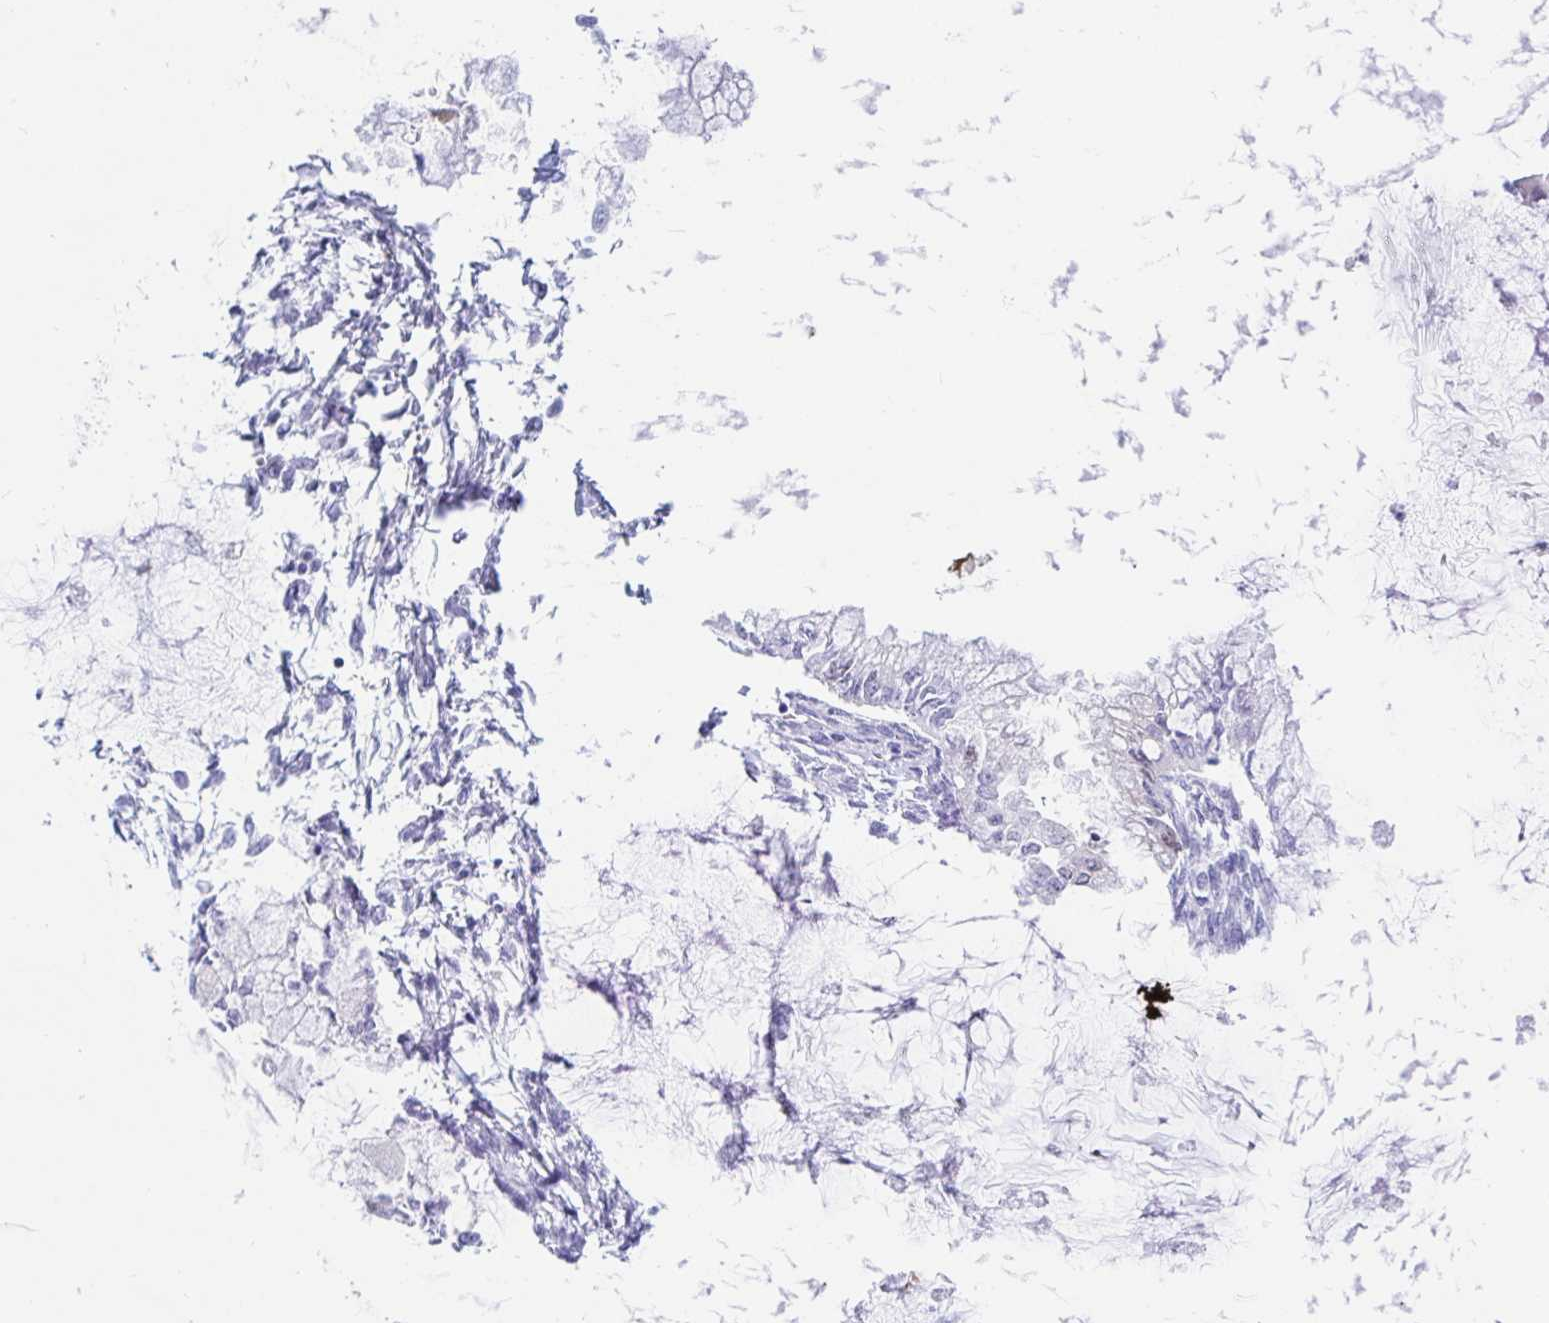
{"staining": {"intensity": "negative", "quantity": "none", "location": "none"}, "tissue": "ovarian cancer", "cell_type": "Tumor cells", "image_type": "cancer", "snomed": [{"axis": "morphology", "description": "Cystadenocarcinoma, mucinous, NOS"}, {"axis": "topography", "description": "Ovary"}], "caption": "Immunohistochemistry image of neoplastic tissue: mucinous cystadenocarcinoma (ovarian) stained with DAB (3,3'-diaminobenzidine) displays no significant protein expression in tumor cells. (Stains: DAB immunohistochemistry with hematoxylin counter stain, Microscopy: brightfield microscopy at high magnification).", "gene": "PPP1R1B", "patient": {"sex": "female", "age": 34}}